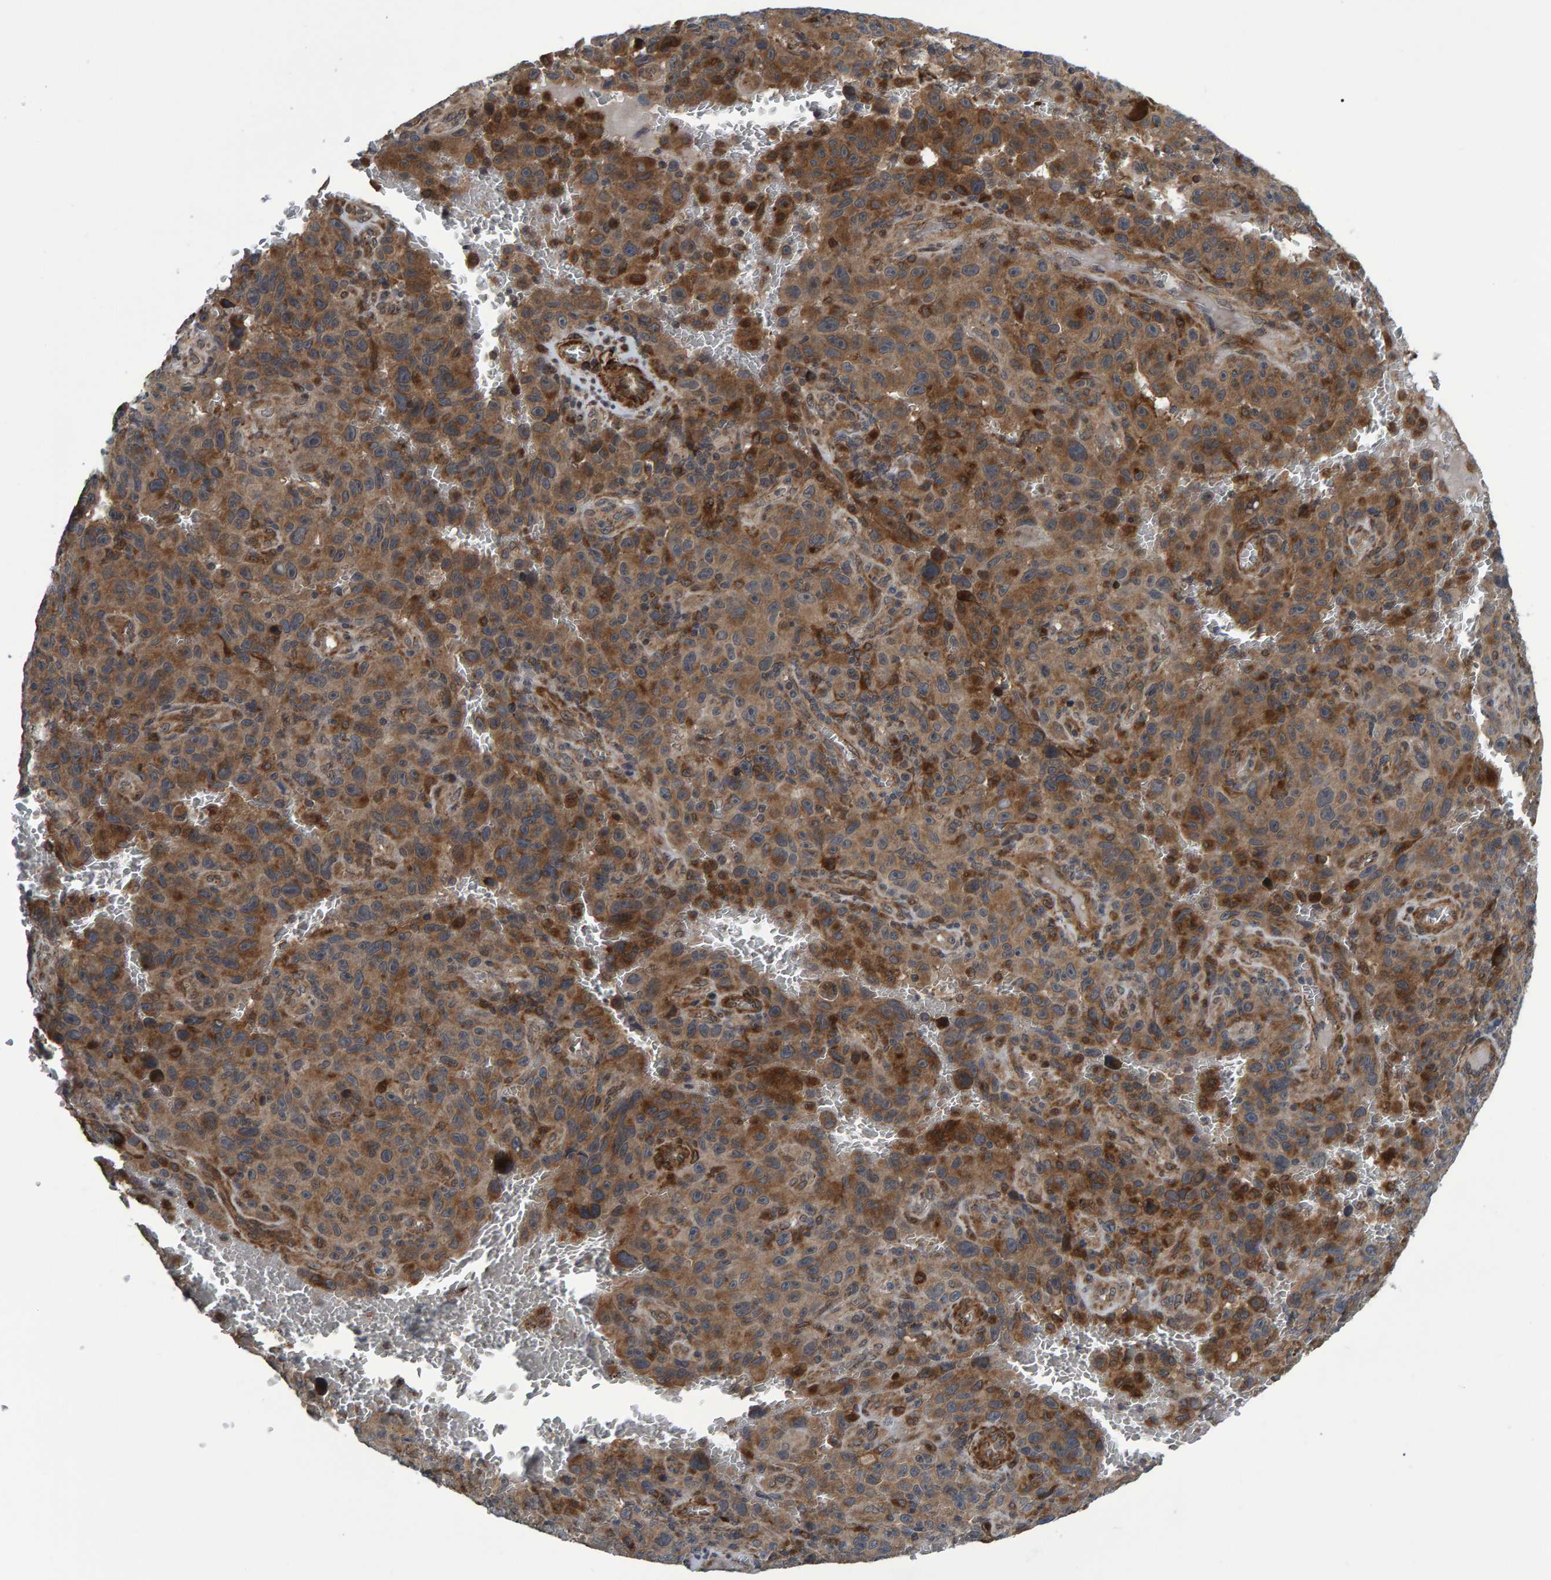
{"staining": {"intensity": "moderate", "quantity": ">75%", "location": "cytoplasmic/membranous"}, "tissue": "melanoma", "cell_type": "Tumor cells", "image_type": "cancer", "snomed": [{"axis": "morphology", "description": "Malignant melanoma, NOS"}, {"axis": "topography", "description": "Skin"}], "caption": "Melanoma stained with a protein marker reveals moderate staining in tumor cells.", "gene": "ATP6V1H", "patient": {"sex": "female", "age": 82}}